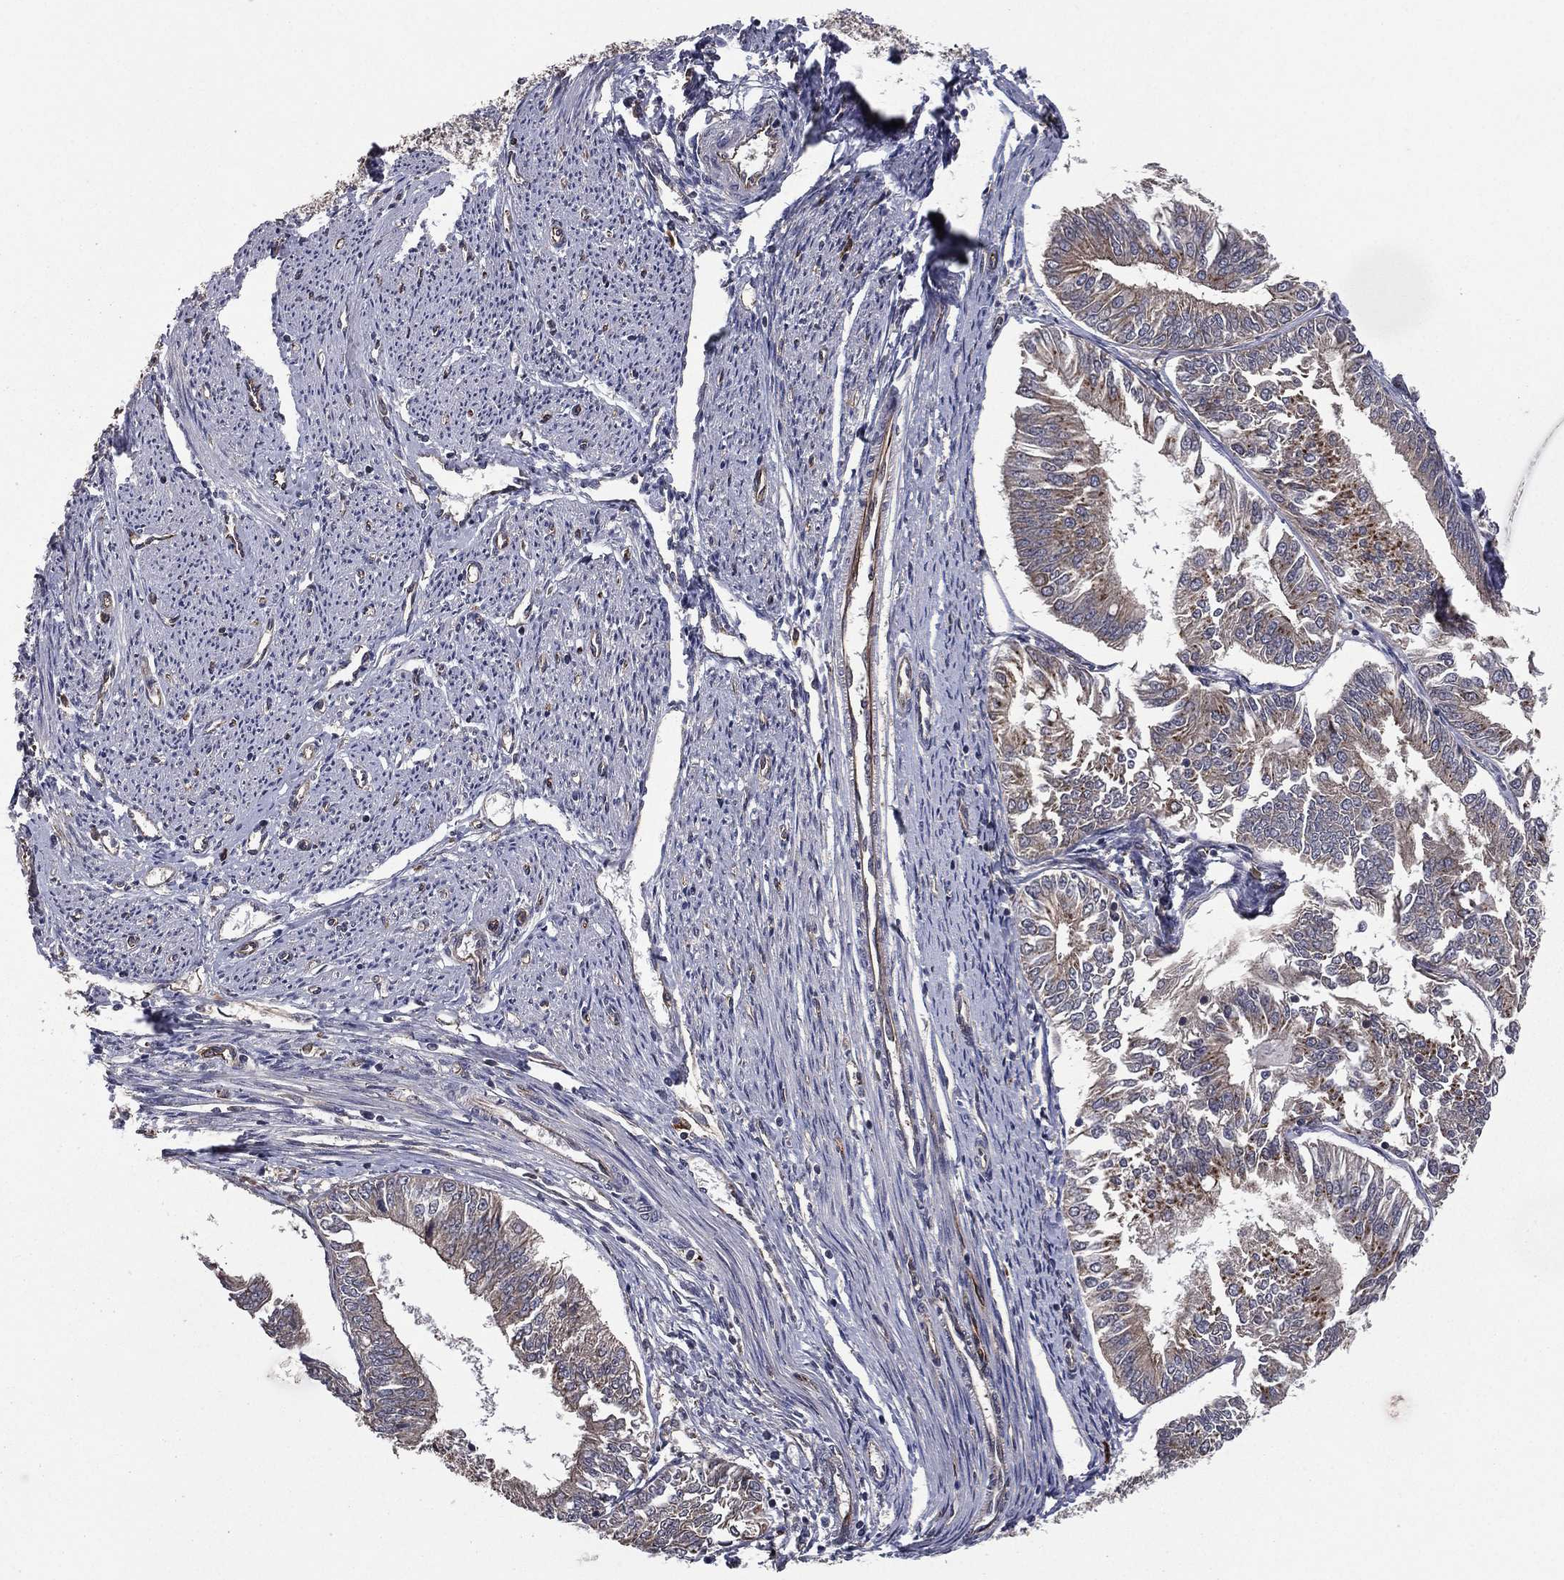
{"staining": {"intensity": "weak", "quantity": "<25%", "location": "cytoplasmic/membranous"}, "tissue": "endometrial cancer", "cell_type": "Tumor cells", "image_type": "cancer", "snomed": [{"axis": "morphology", "description": "Adenocarcinoma, NOS"}, {"axis": "topography", "description": "Endometrium"}], "caption": "Photomicrograph shows no protein positivity in tumor cells of endometrial cancer tissue.", "gene": "CERT1", "patient": {"sex": "female", "age": 58}}